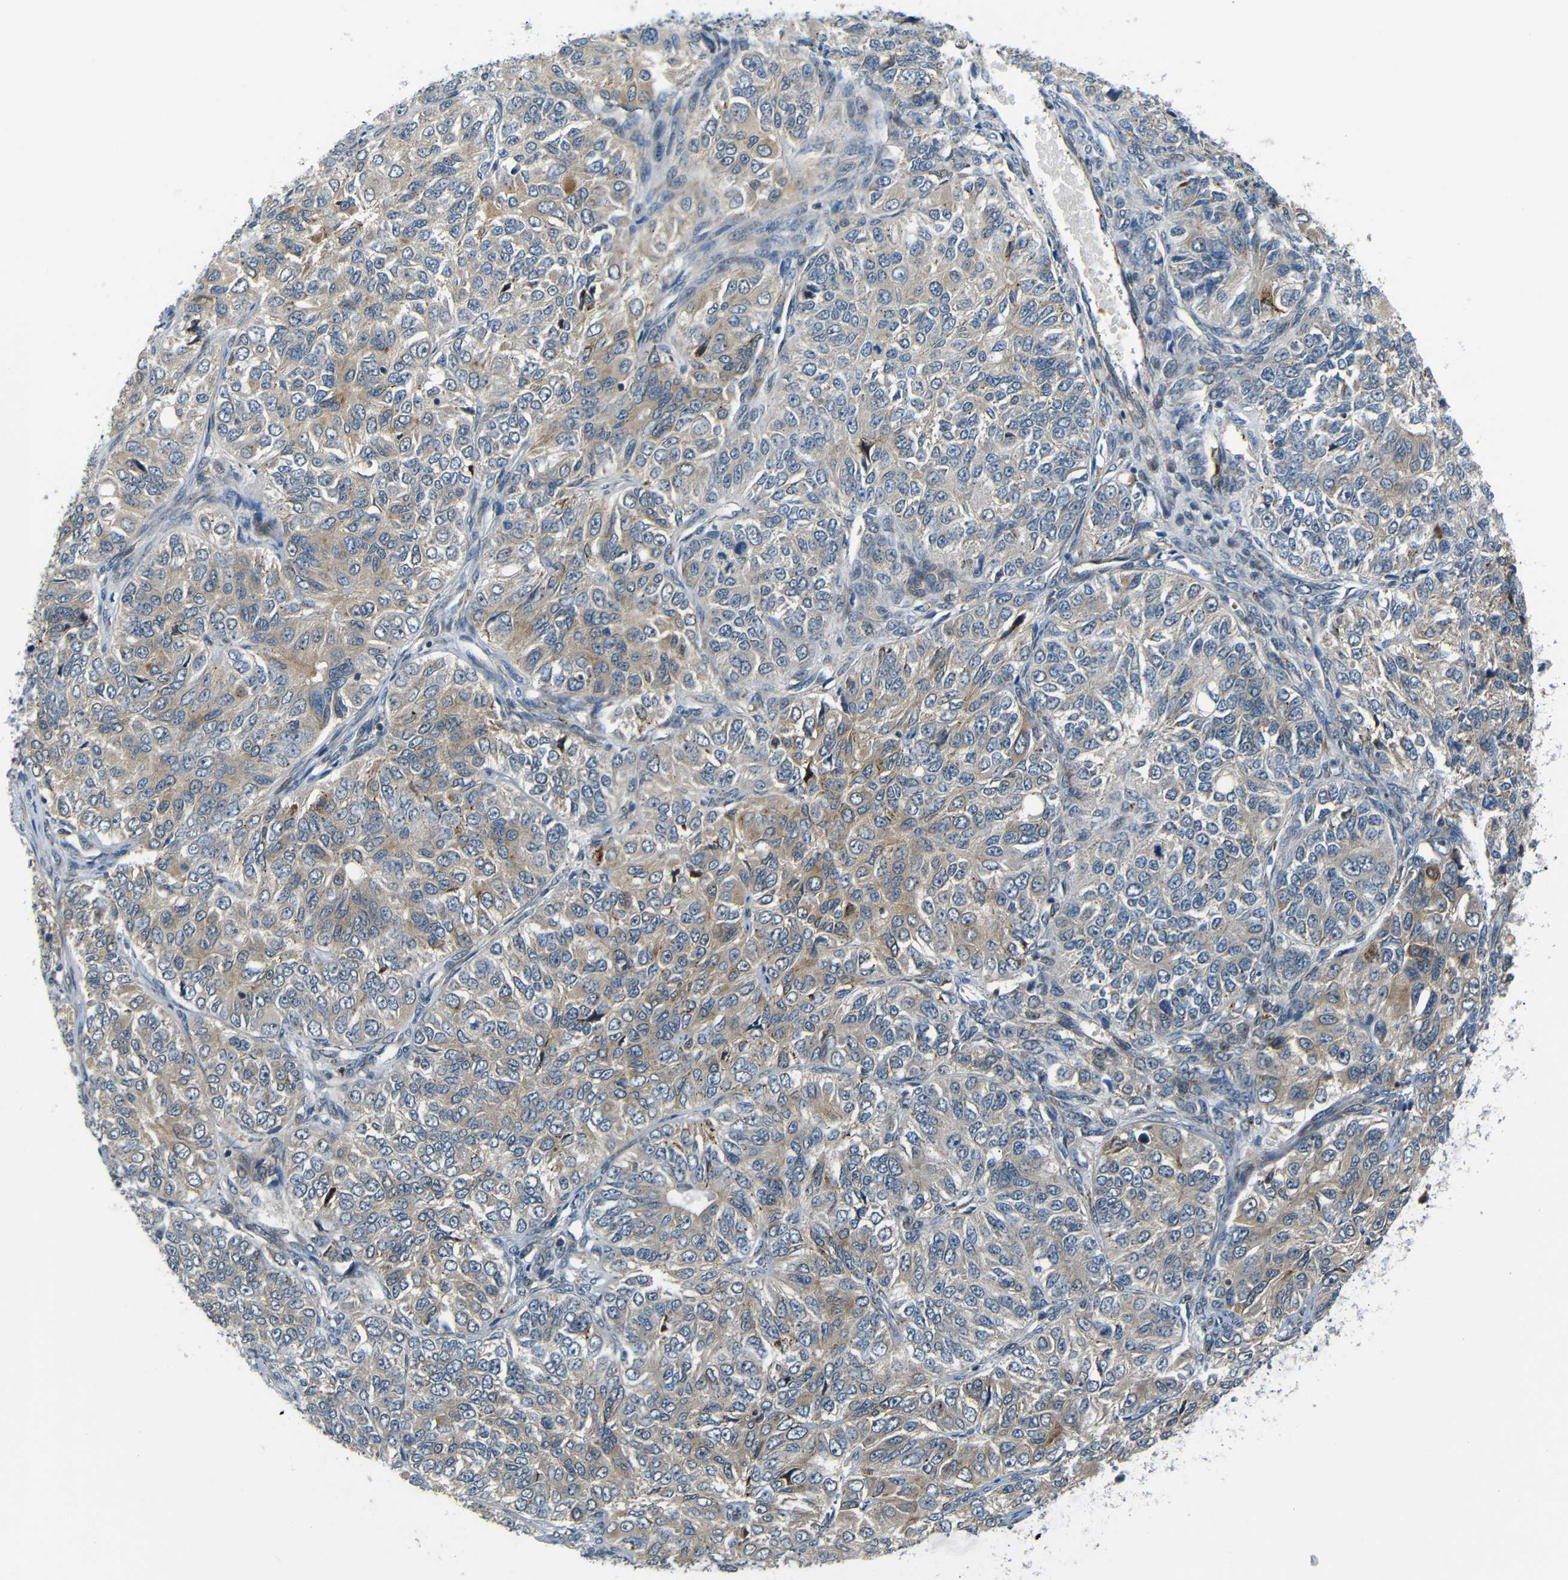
{"staining": {"intensity": "weak", "quantity": "25%-75%", "location": "cytoplasmic/membranous"}, "tissue": "ovarian cancer", "cell_type": "Tumor cells", "image_type": "cancer", "snomed": [{"axis": "morphology", "description": "Carcinoma, endometroid"}, {"axis": "topography", "description": "Ovary"}], "caption": "Immunohistochemistry image of human endometroid carcinoma (ovarian) stained for a protein (brown), which displays low levels of weak cytoplasmic/membranous expression in approximately 25%-75% of tumor cells.", "gene": "SYDE1", "patient": {"sex": "female", "age": 51}}